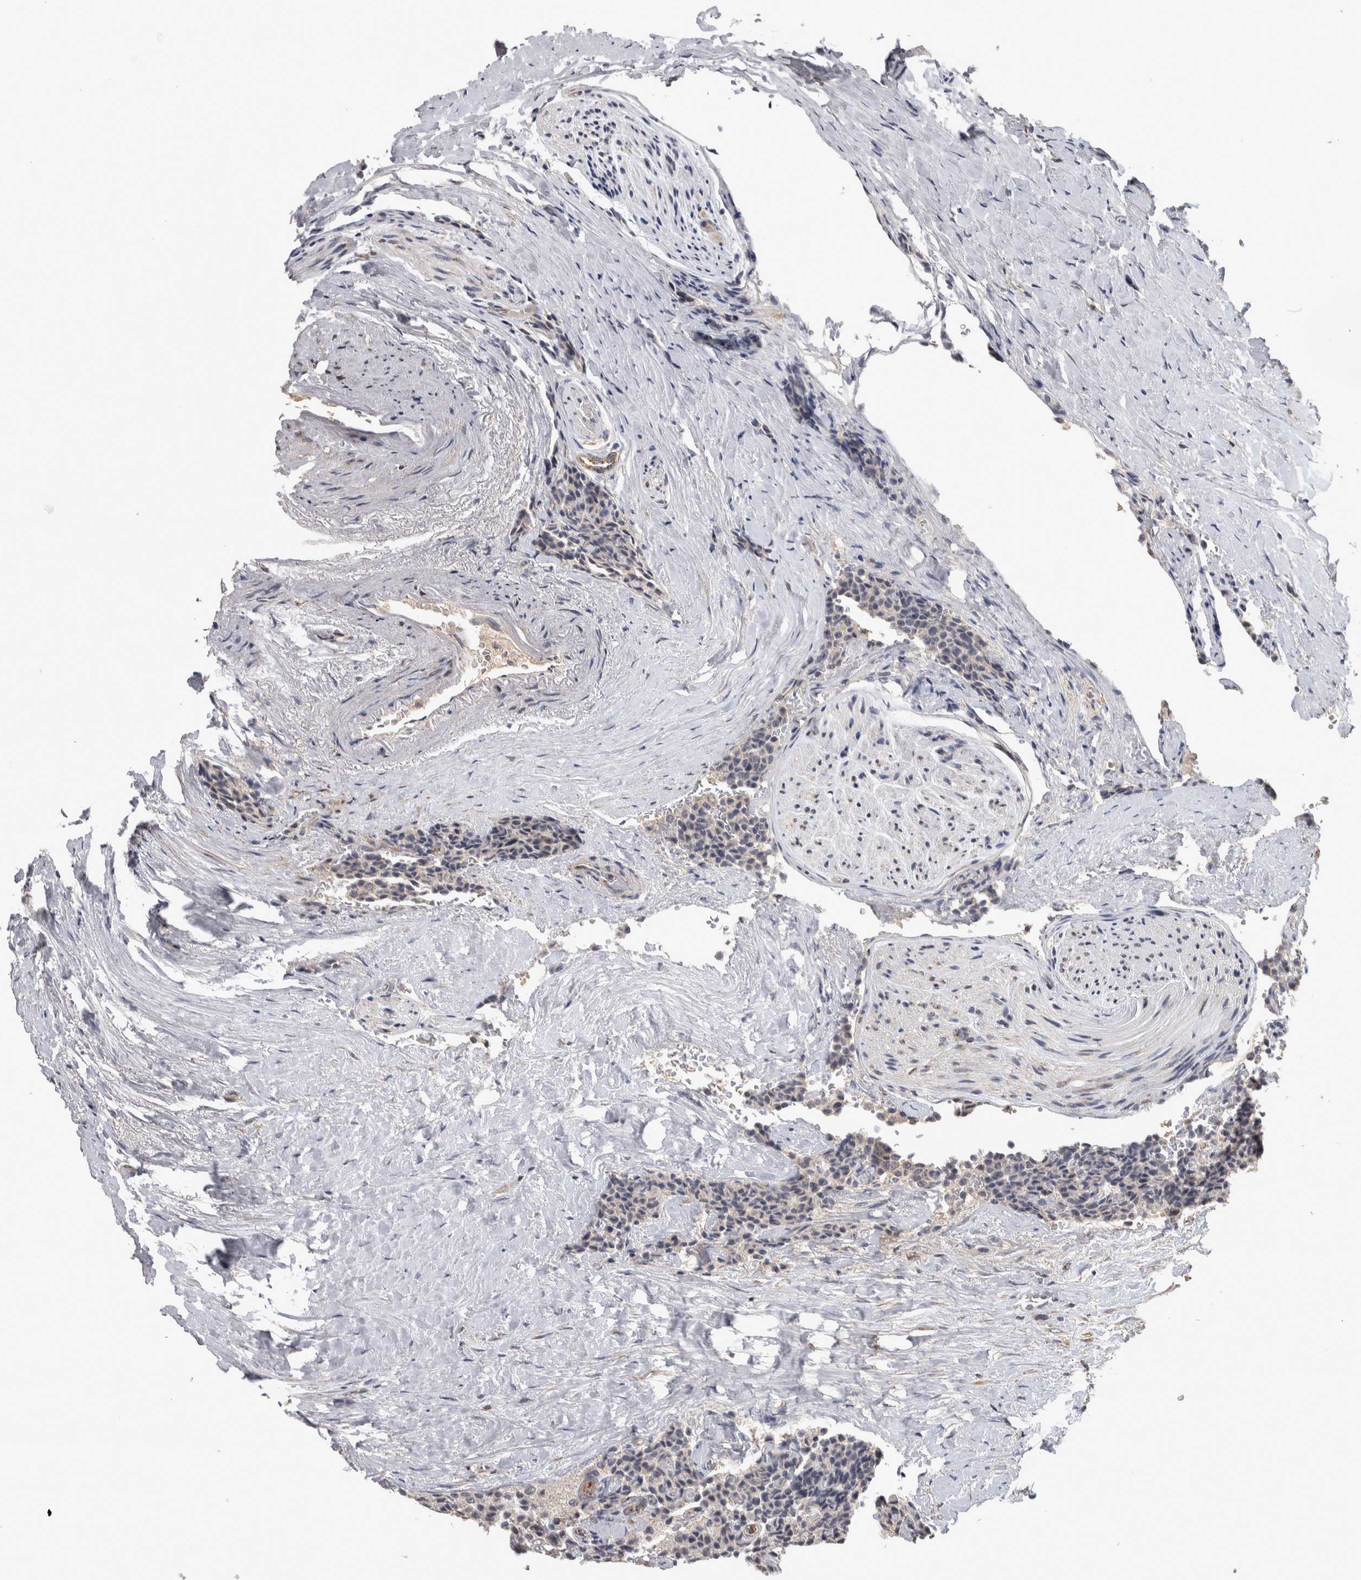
{"staining": {"intensity": "negative", "quantity": "none", "location": "none"}, "tissue": "carcinoid", "cell_type": "Tumor cells", "image_type": "cancer", "snomed": [{"axis": "morphology", "description": "Carcinoid, malignant, NOS"}, {"axis": "topography", "description": "Colon"}], "caption": "Tumor cells are negative for brown protein staining in malignant carcinoid. The staining was performed using DAB to visualize the protein expression in brown, while the nuclei were stained in blue with hematoxylin (Magnification: 20x).", "gene": "IFRD1", "patient": {"sex": "female", "age": 61}}